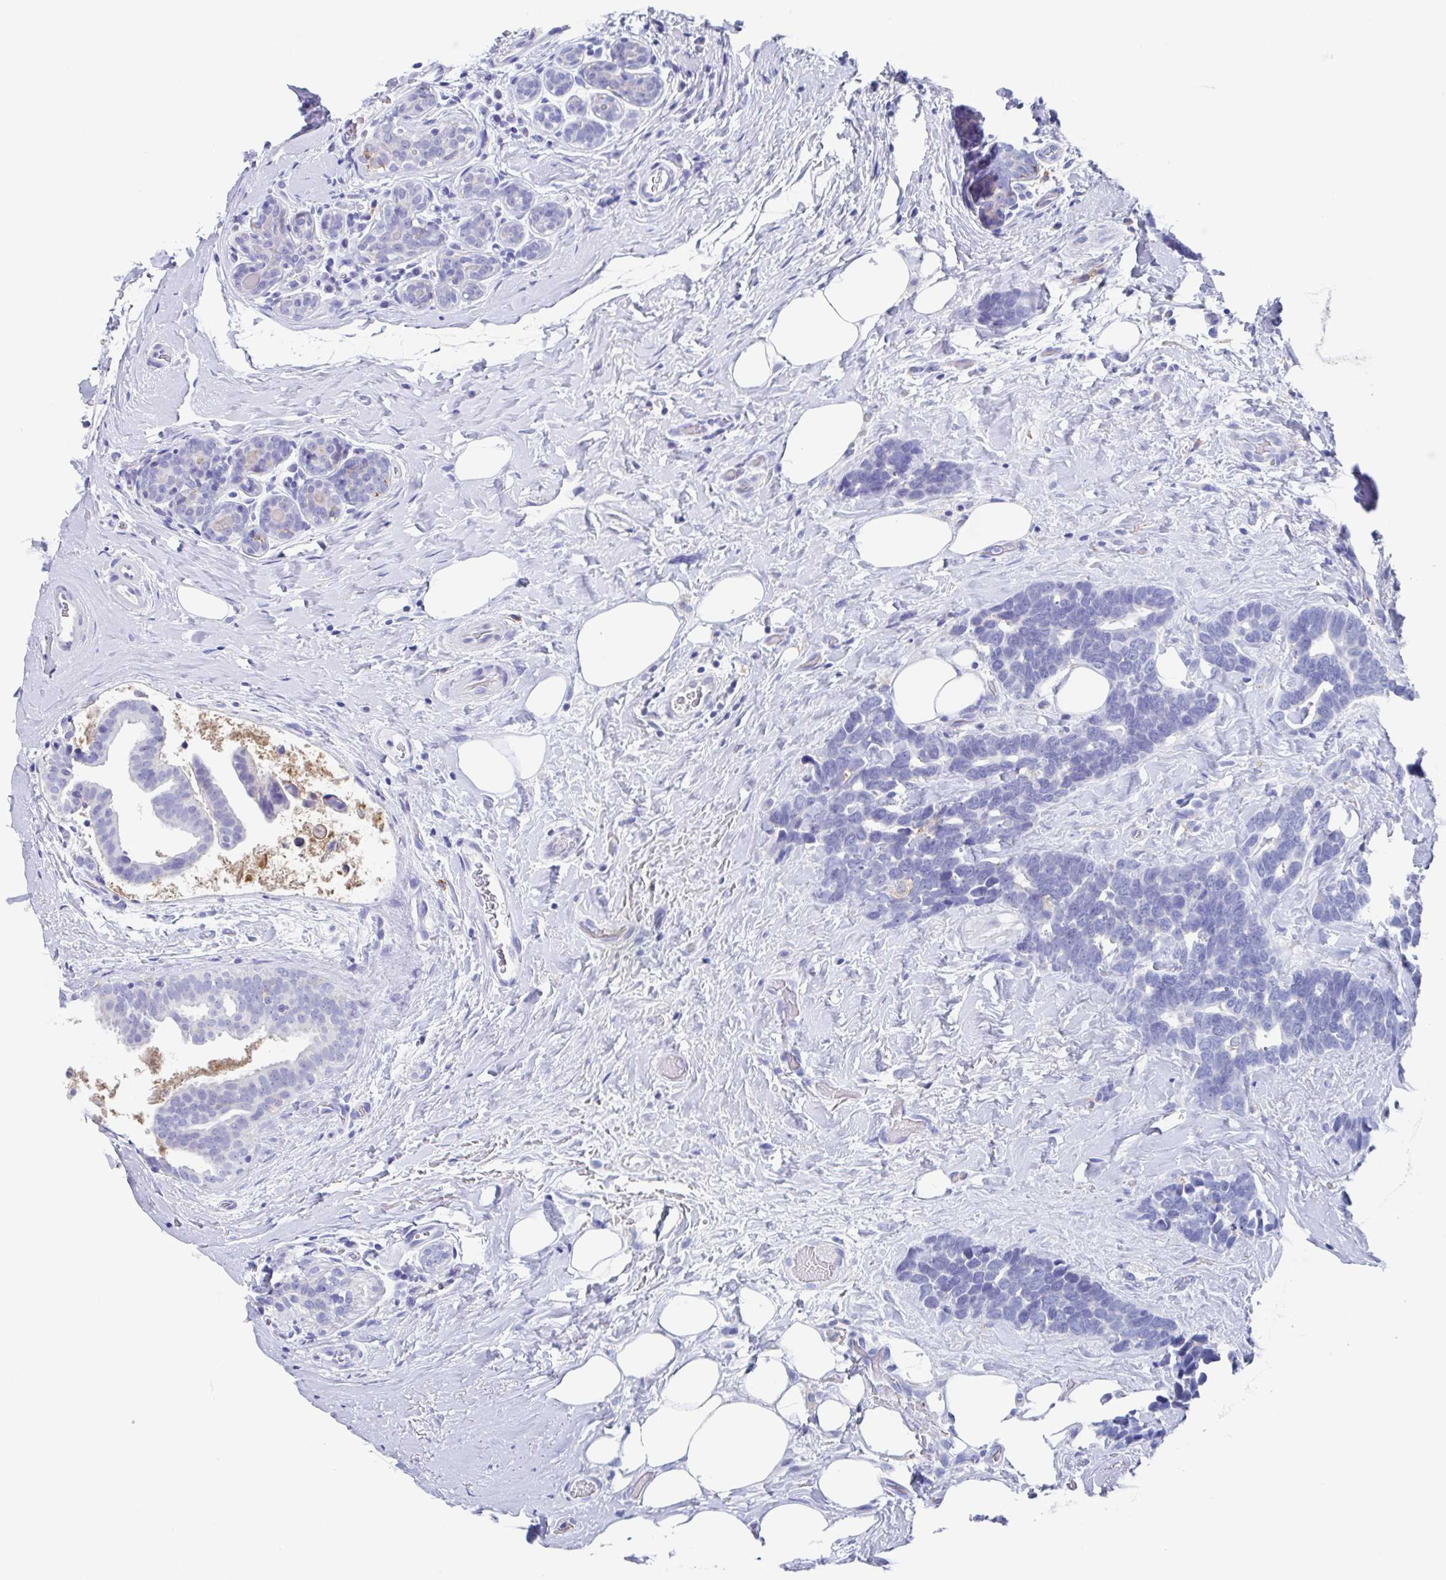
{"staining": {"intensity": "negative", "quantity": "none", "location": "none"}, "tissue": "breast cancer", "cell_type": "Tumor cells", "image_type": "cancer", "snomed": [{"axis": "morphology", "description": "Duct carcinoma"}, {"axis": "topography", "description": "Breast"}], "caption": "Immunohistochemistry (IHC) of breast cancer (invasive ductal carcinoma) reveals no positivity in tumor cells.", "gene": "FCGR3A", "patient": {"sex": "female", "age": 71}}